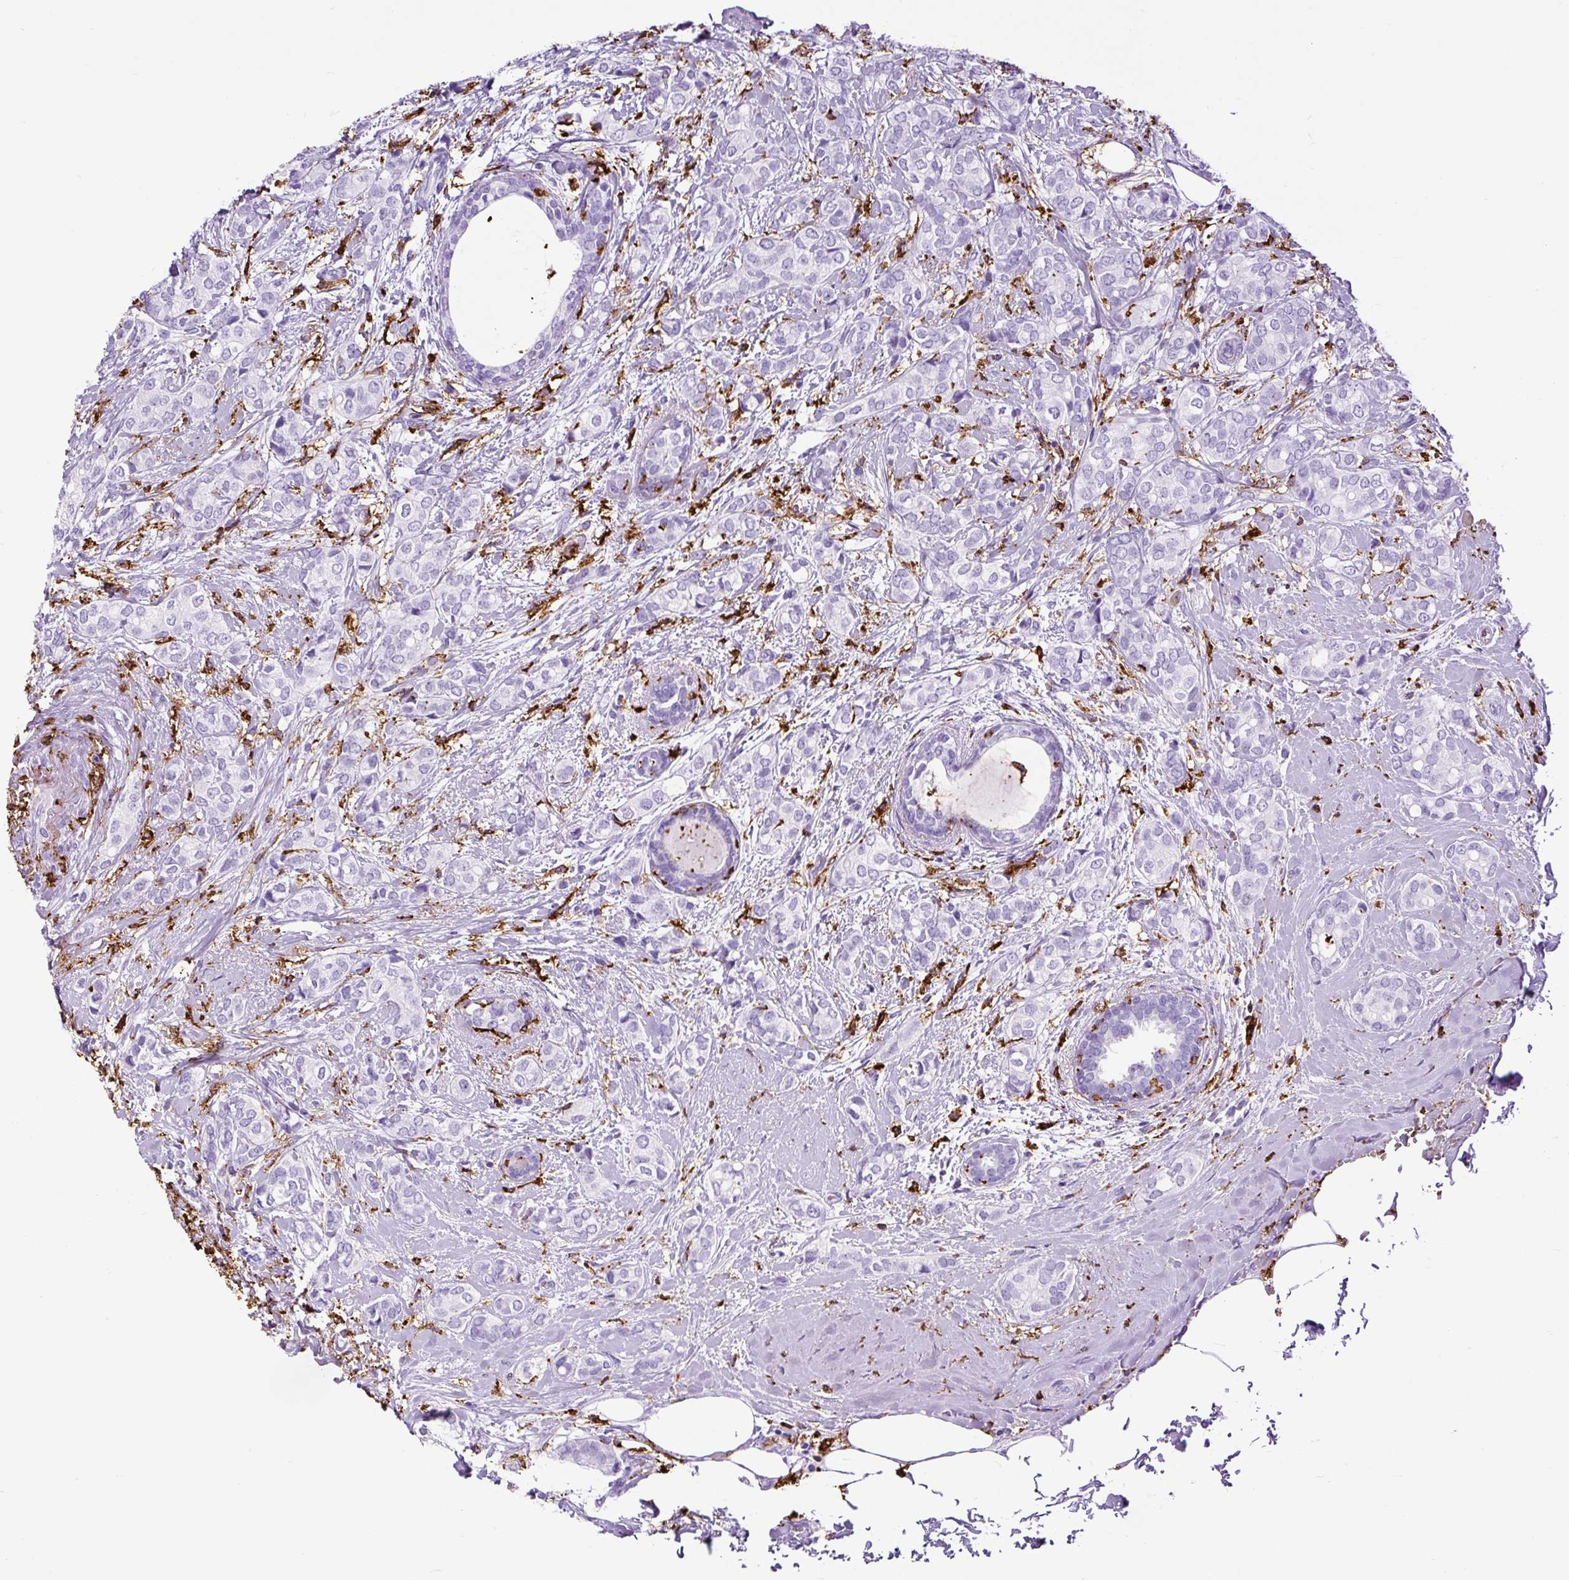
{"staining": {"intensity": "negative", "quantity": "none", "location": "none"}, "tissue": "breast cancer", "cell_type": "Tumor cells", "image_type": "cancer", "snomed": [{"axis": "morphology", "description": "Duct carcinoma"}, {"axis": "topography", "description": "Breast"}], "caption": "Tumor cells are negative for protein expression in human breast infiltrating ductal carcinoma.", "gene": "HLA-DRA", "patient": {"sex": "female", "age": 73}}